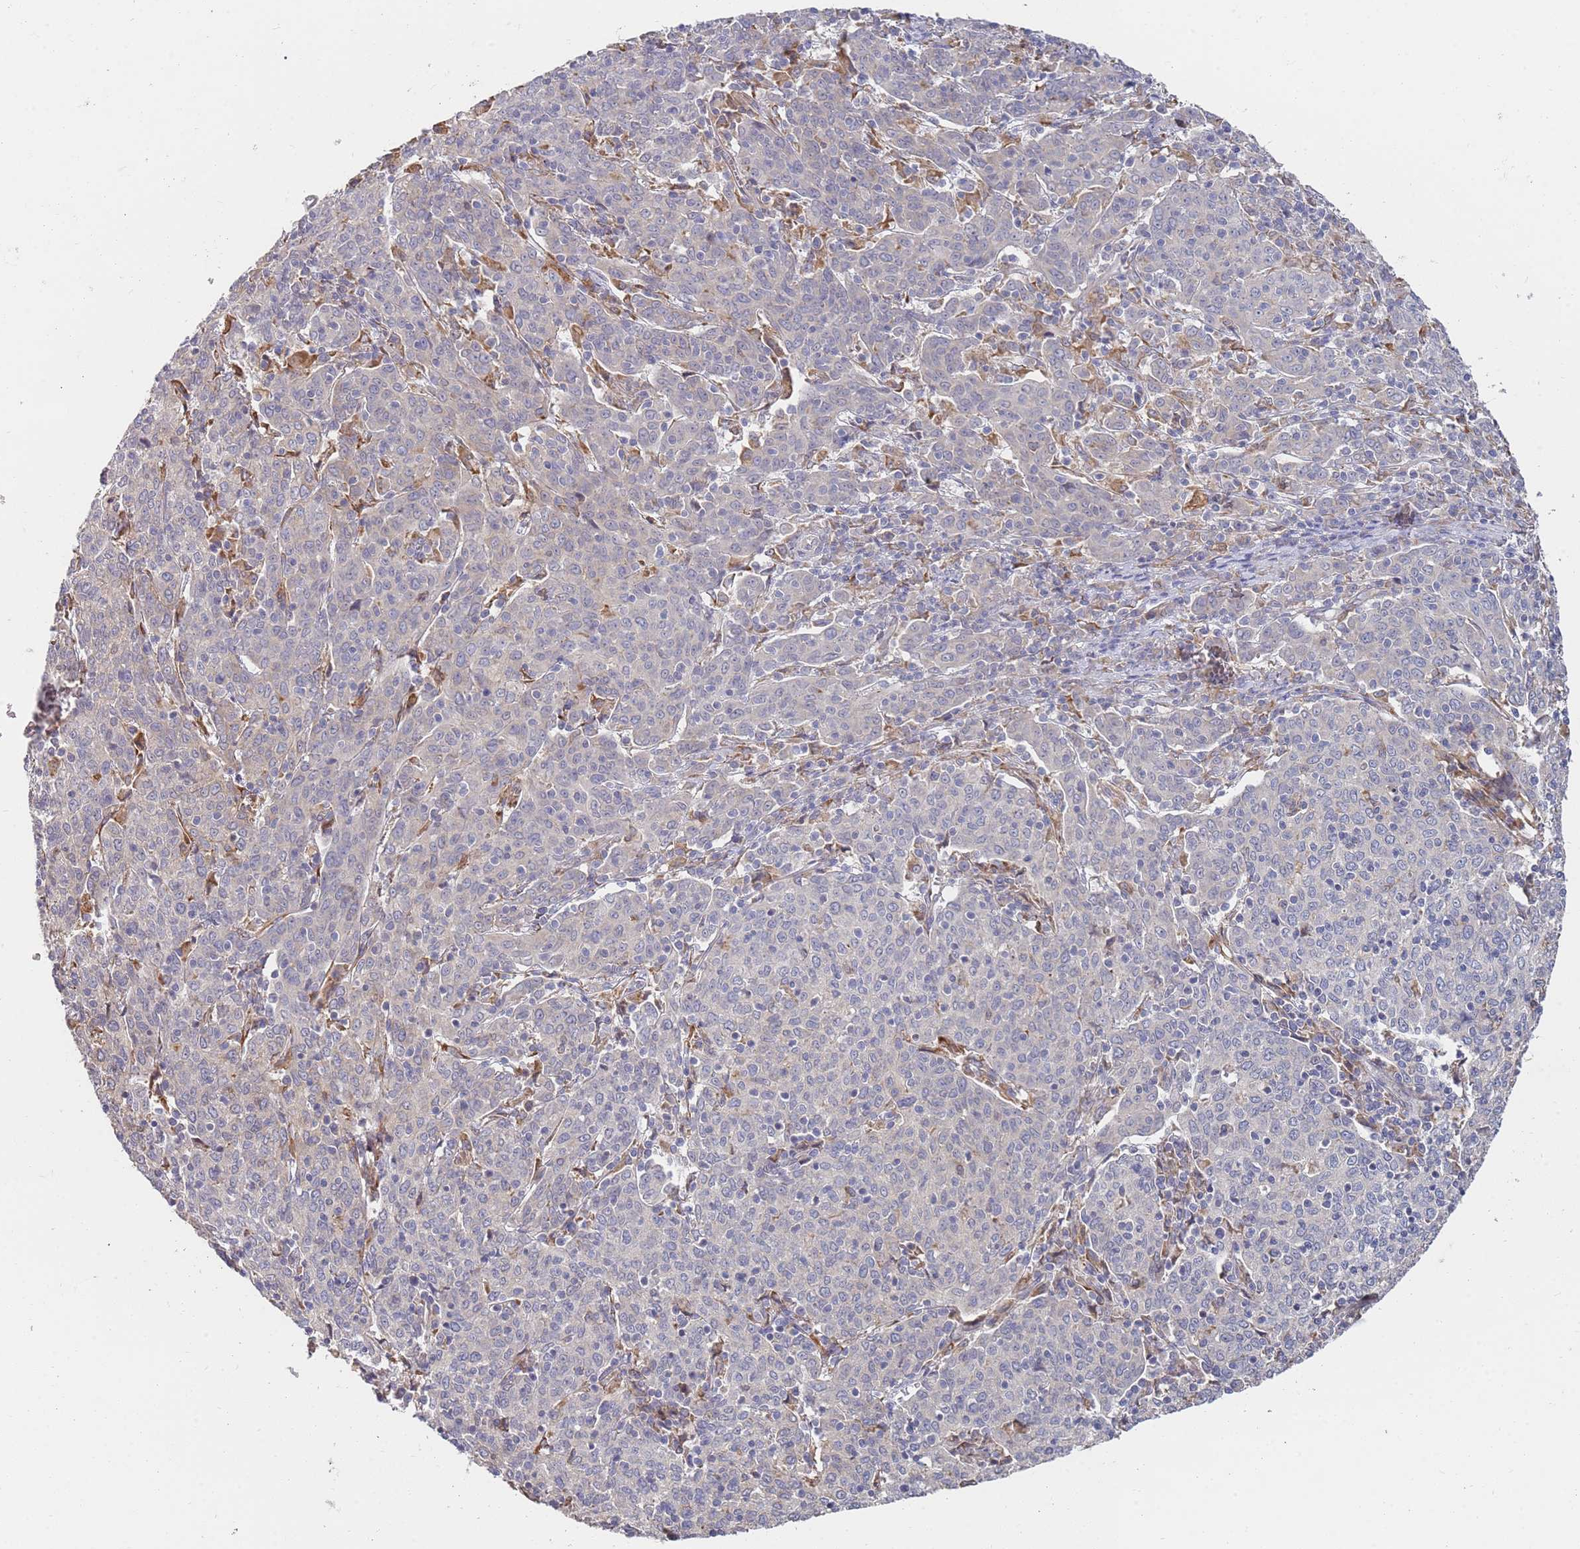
{"staining": {"intensity": "negative", "quantity": "none", "location": "none"}, "tissue": "cervical cancer", "cell_type": "Tumor cells", "image_type": "cancer", "snomed": [{"axis": "morphology", "description": "Squamous cell carcinoma, NOS"}, {"axis": "topography", "description": "Cervix"}], "caption": "Micrograph shows no significant protein staining in tumor cells of cervical cancer.", "gene": "VRK2", "patient": {"sex": "female", "age": 67}}